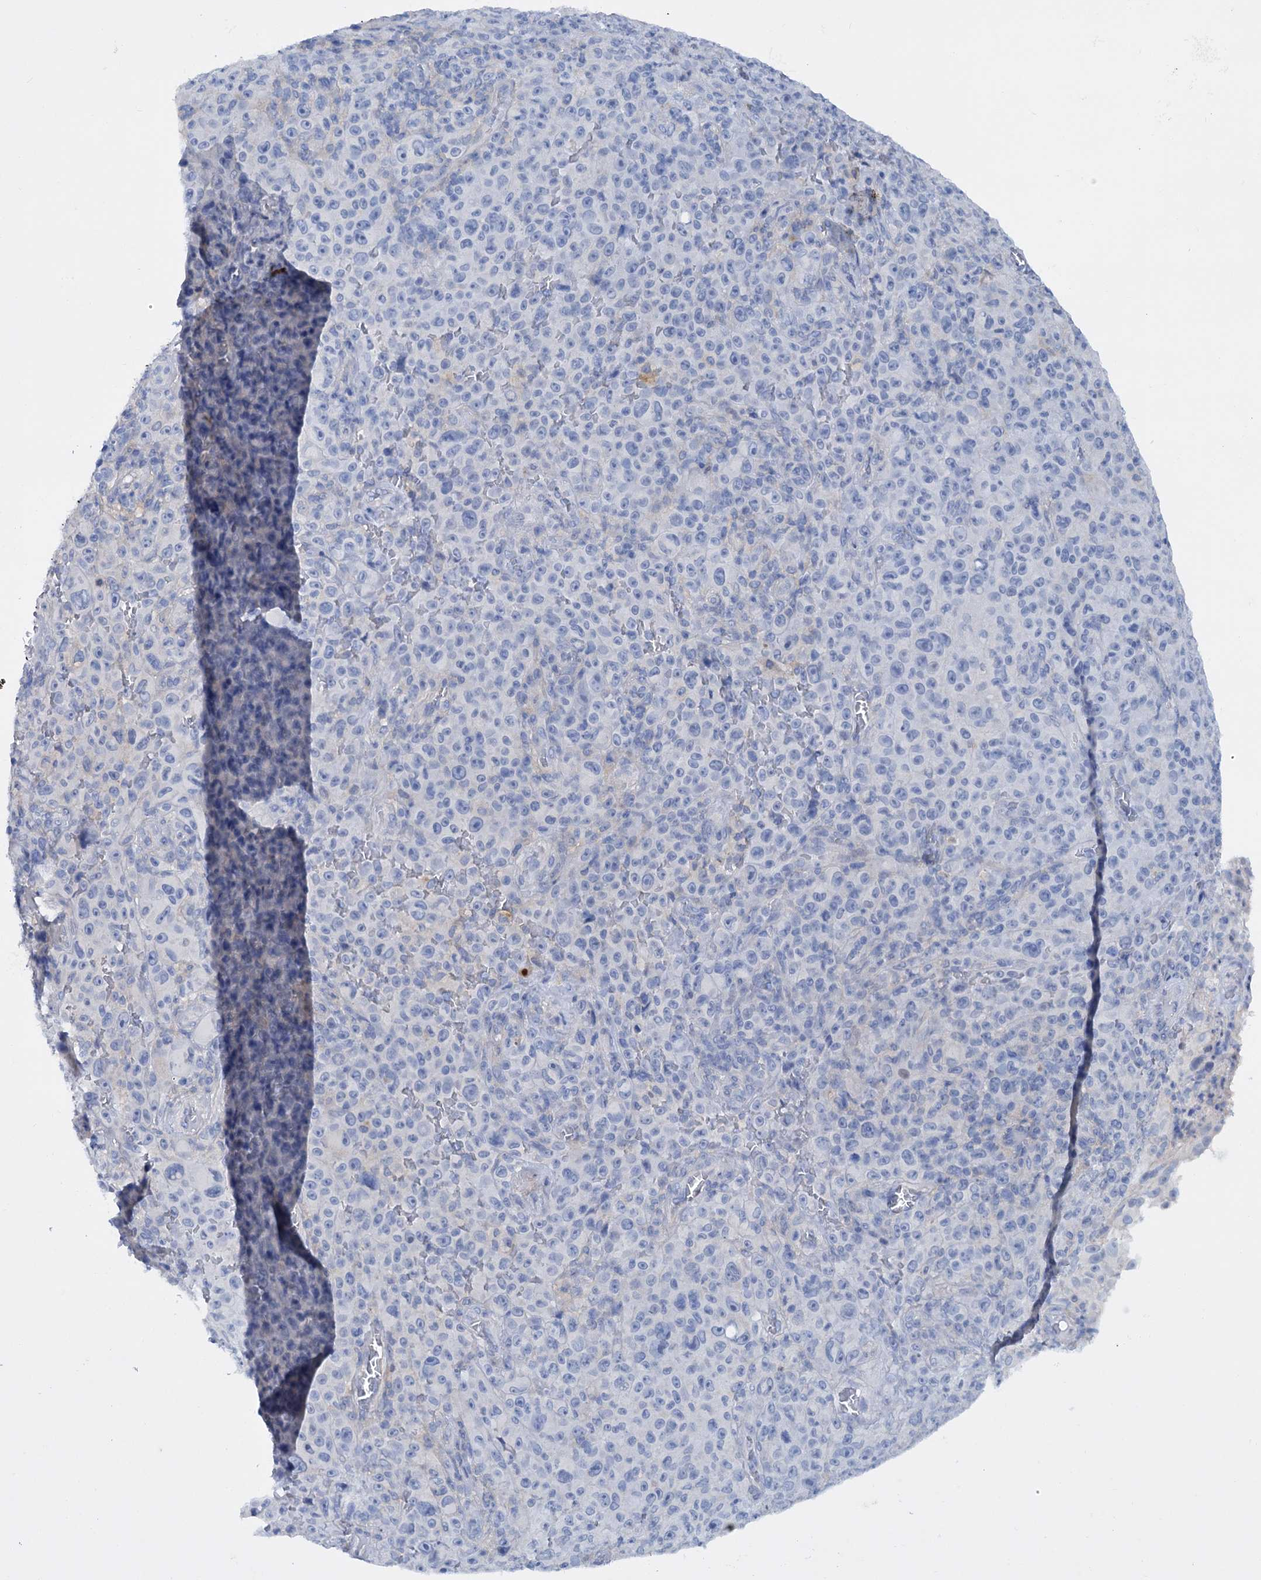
{"staining": {"intensity": "negative", "quantity": "none", "location": "none"}, "tissue": "melanoma", "cell_type": "Tumor cells", "image_type": "cancer", "snomed": [{"axis": "morphology", "description": "Malignant melanoma, NOS"}, {"axis": "topography", "description": "Skin"}], "caption": "Protein analysis of melanoma exhibits no significant expression in tumor cells.", "gene": "FAAP20", "patient": {"sex": "female", "age": 82}}